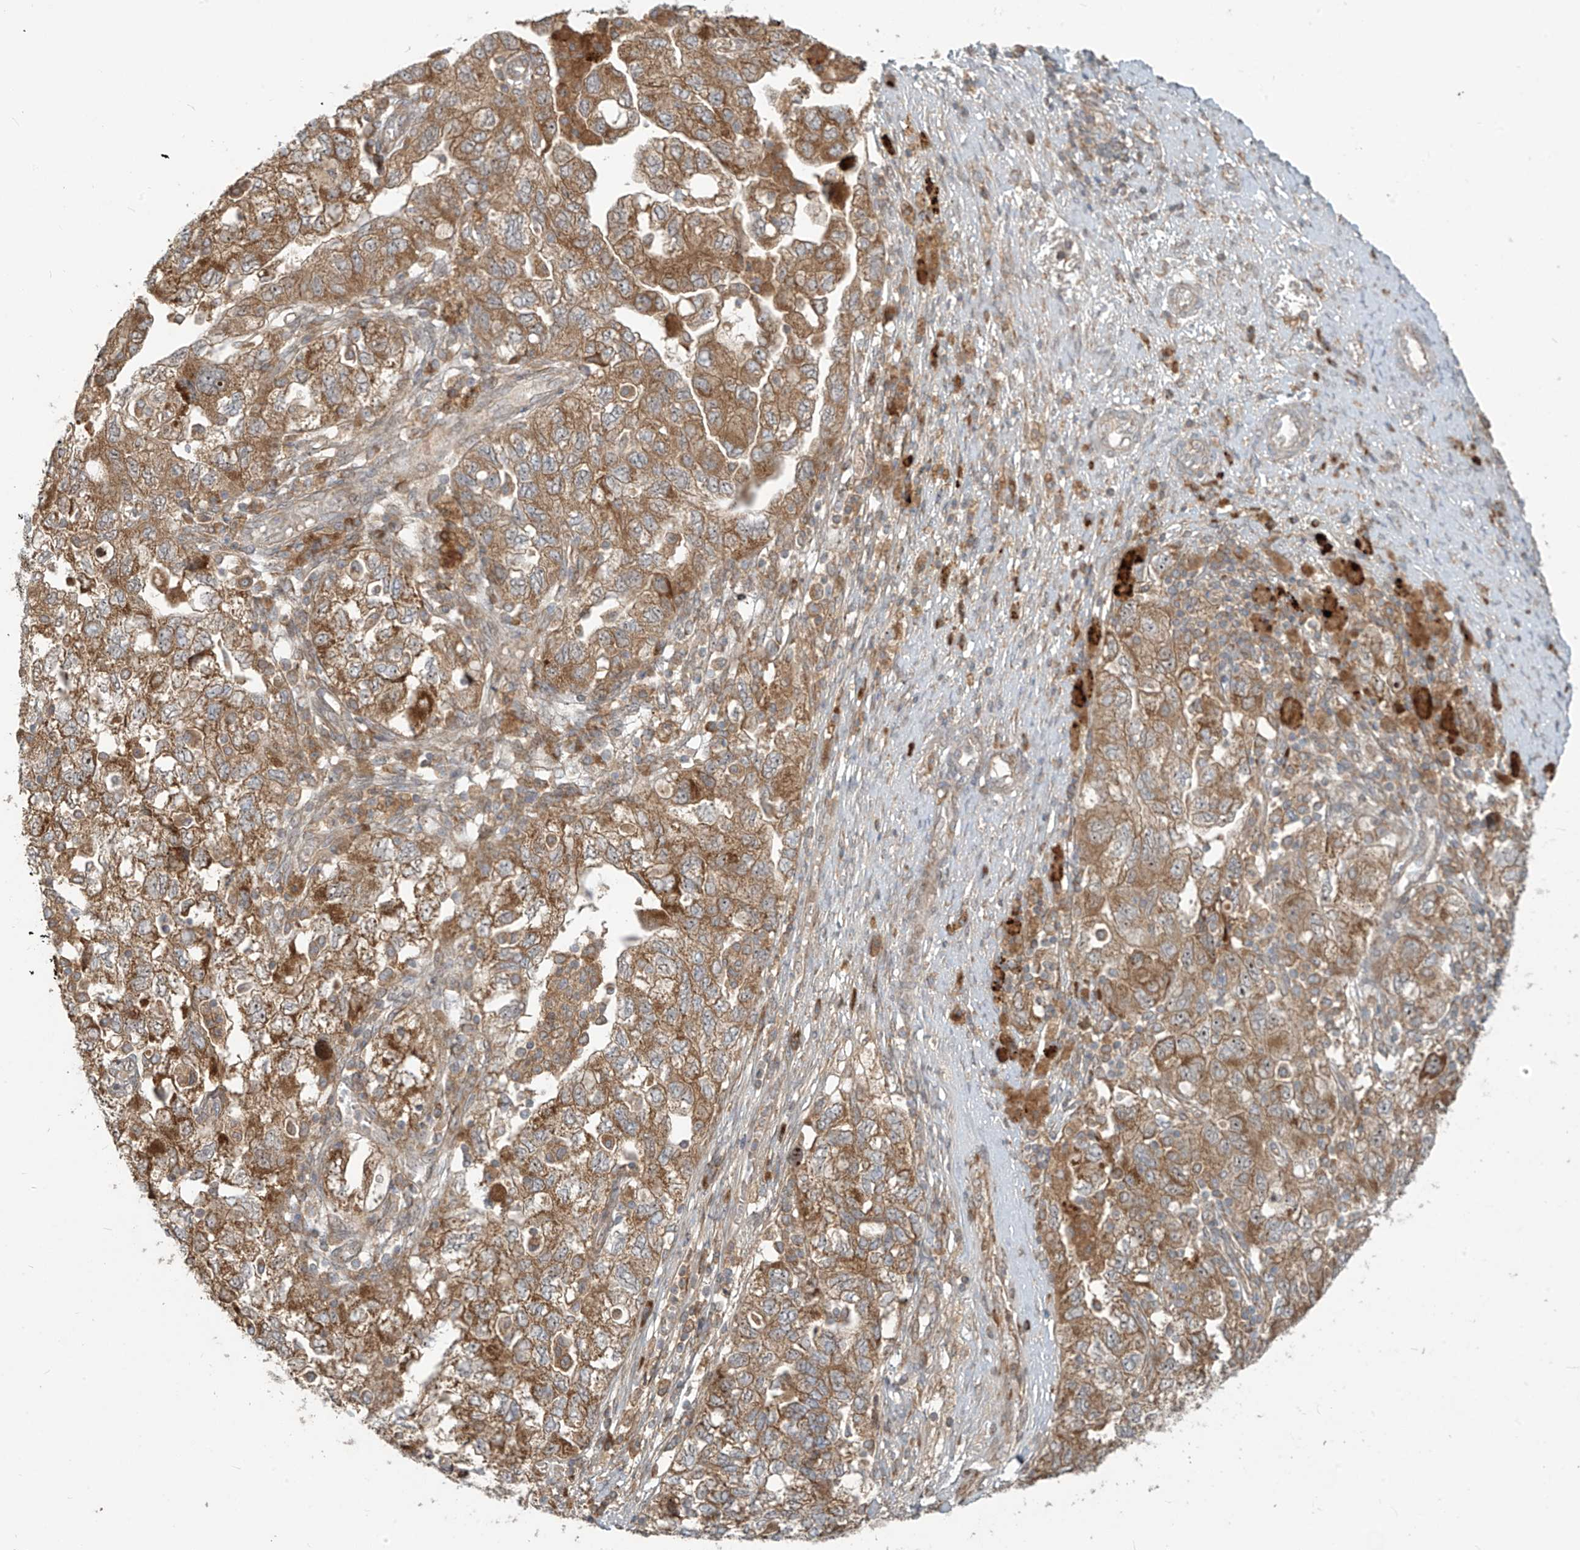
{"staining": {"intensity": "moderate", "quantity": ">75%", "location": "cytoplasmic/membranous,nuclear"}, "tissue": "ovarian cancer", "cell_type": "Tumor cells", "image_type": "cancer", "snomed": [{"axis": "morphology", "description": "Carcinoma, NOS"}, {"axis": "morphology", "description": "Cystadenocarcinoma, serous, NOS"}, {"axis": "topography", "description": "Ovary"}], "caption": "Tumor cells demonstrate moderate cytoplasmic/membranous and nuclear expression in about >75% of cells in ovarian cancer (carcinoma).", "gene": "KATNIP", "patient": {"sex": "female", "age": 69}}